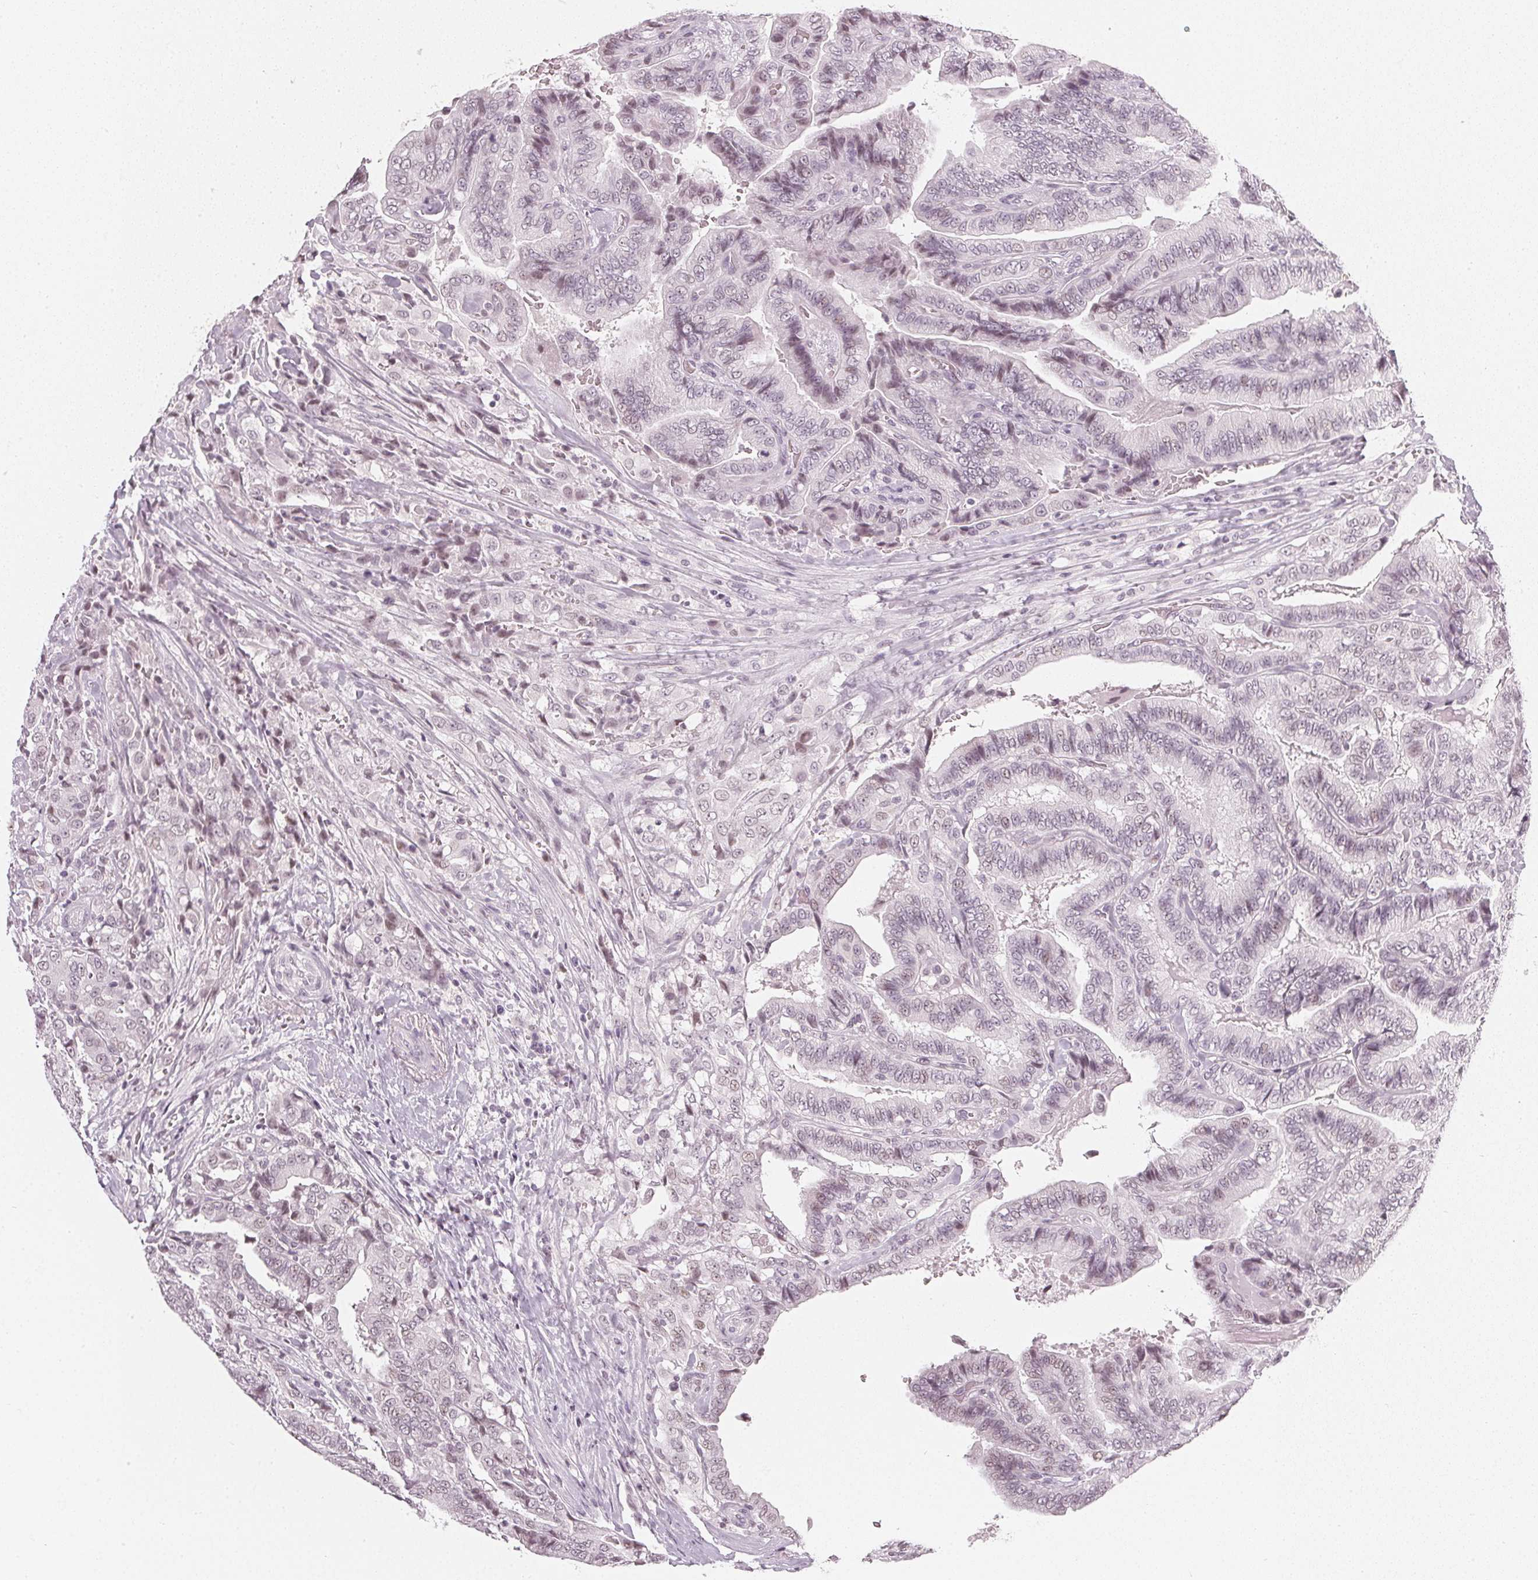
{"staining": {"intensity": "negative", "quantity": "none", "location": "none"}, "tissue": "thyroid cancer", "cell_type": "Tumor cells", "image_type": "cancer", "snomed": [{"axis": "morphology", "description": "Papillary adenocarcinoma, NOS"}, {"axis": "topography", "description": "Thyroid gland"}], "caption": "The immunohistochemistry photomicrograph has no significant staining in tumor cells of thyroid papillary adenocarcinoma tissue.", "gene": "DNAJC6", "patient": {"sex": "male", "age": 61}}